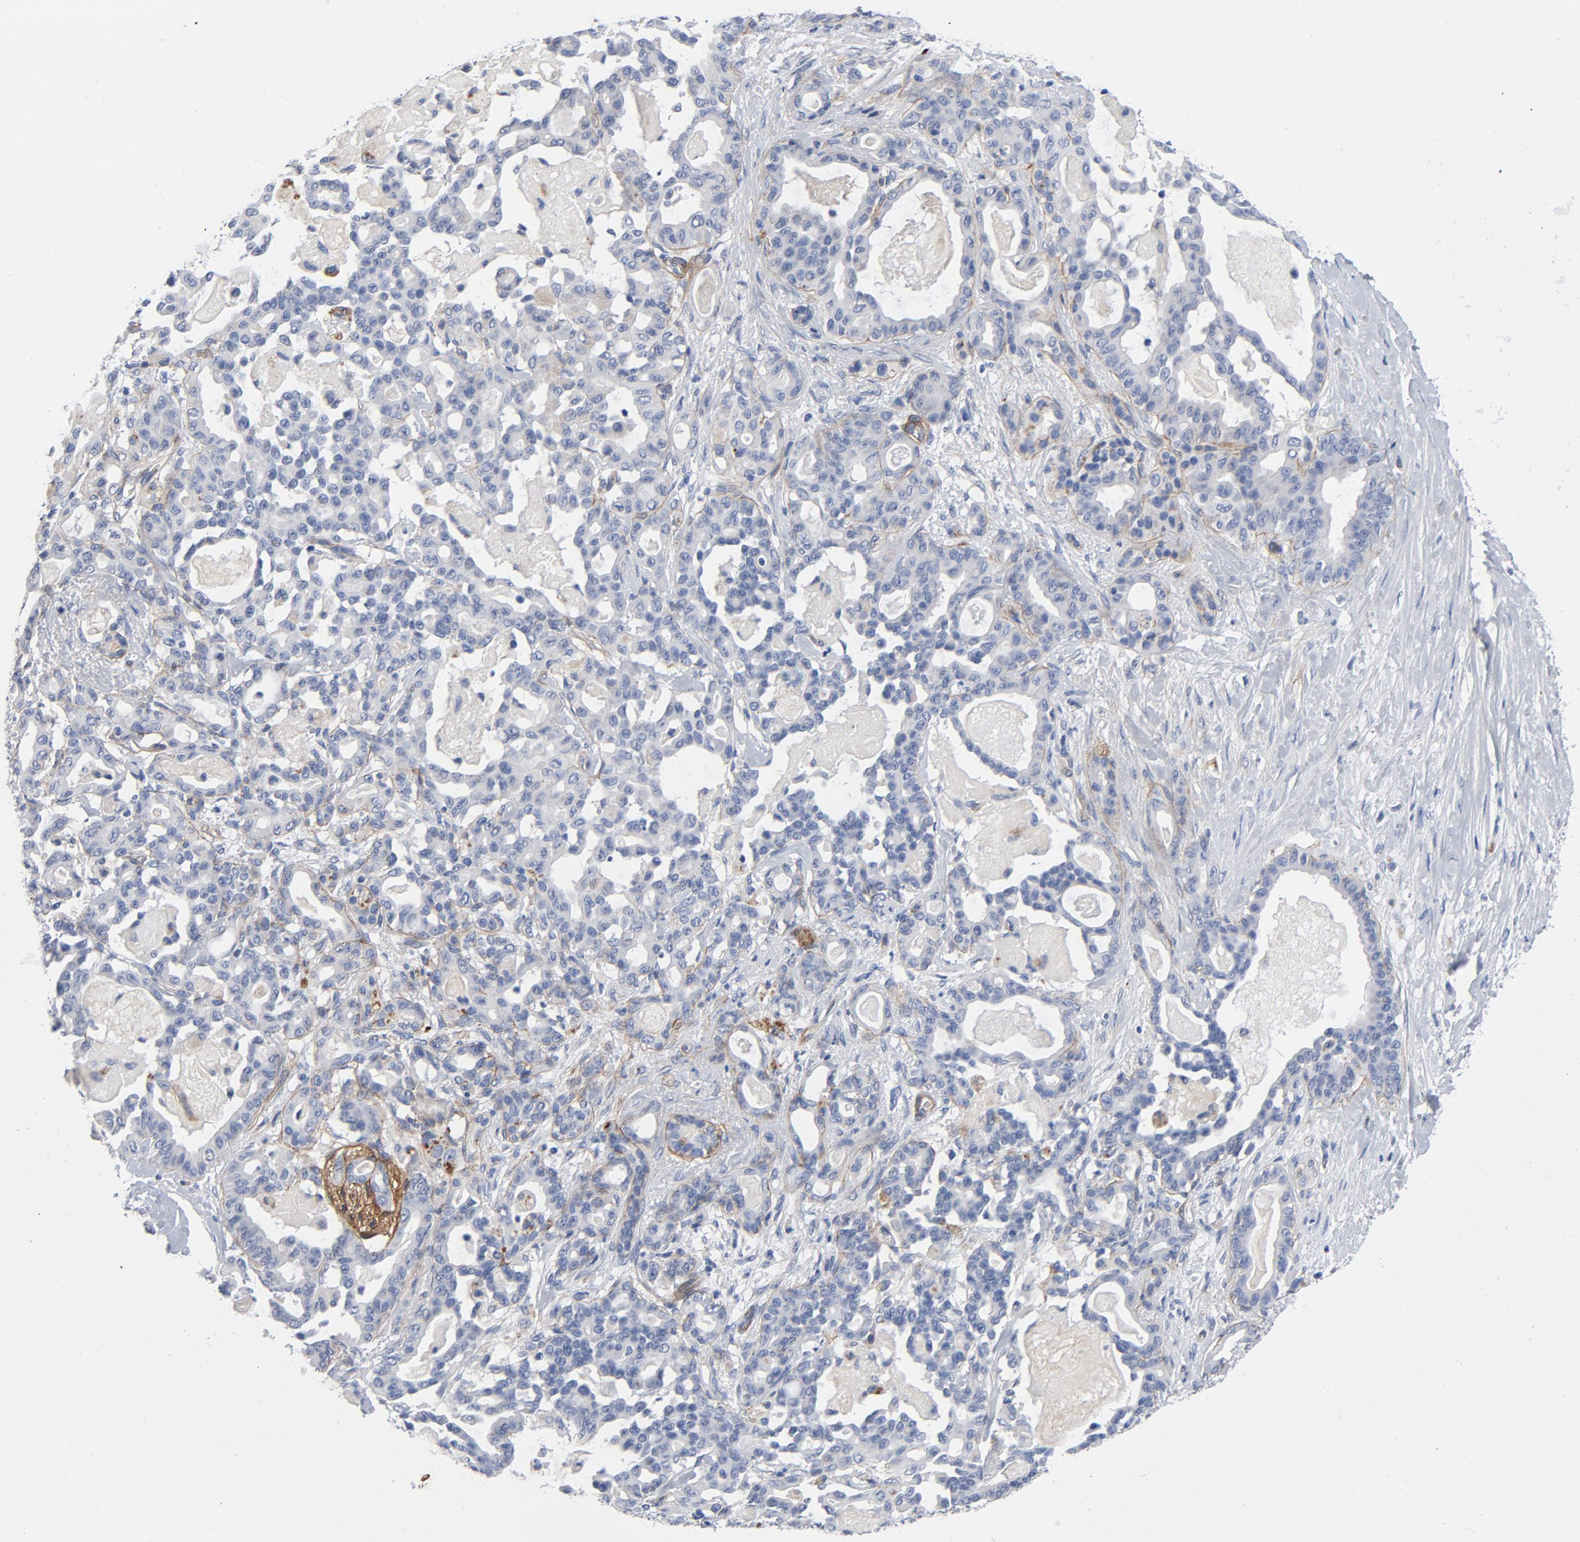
{"staining": {"intensity": "negative", "quantity": "none", "location": "none"}, "tissue": "pancreatic cancer", "cell_type": "Tumor cells", "image_type": "cancer", "snomed": [{"axis": "morphology", "description": "Adenocarcinoma, NOS"}, {"axis": "topography", "description": "Pancreas"}], "caption": "IHC image of neoplastic tissue: human pancreatic adenocarcinoma stained with DAB displays no significant protein expression in tumor cells.", "gene": "LAMC1", "patient": {"sex": "male", "age": 63}}